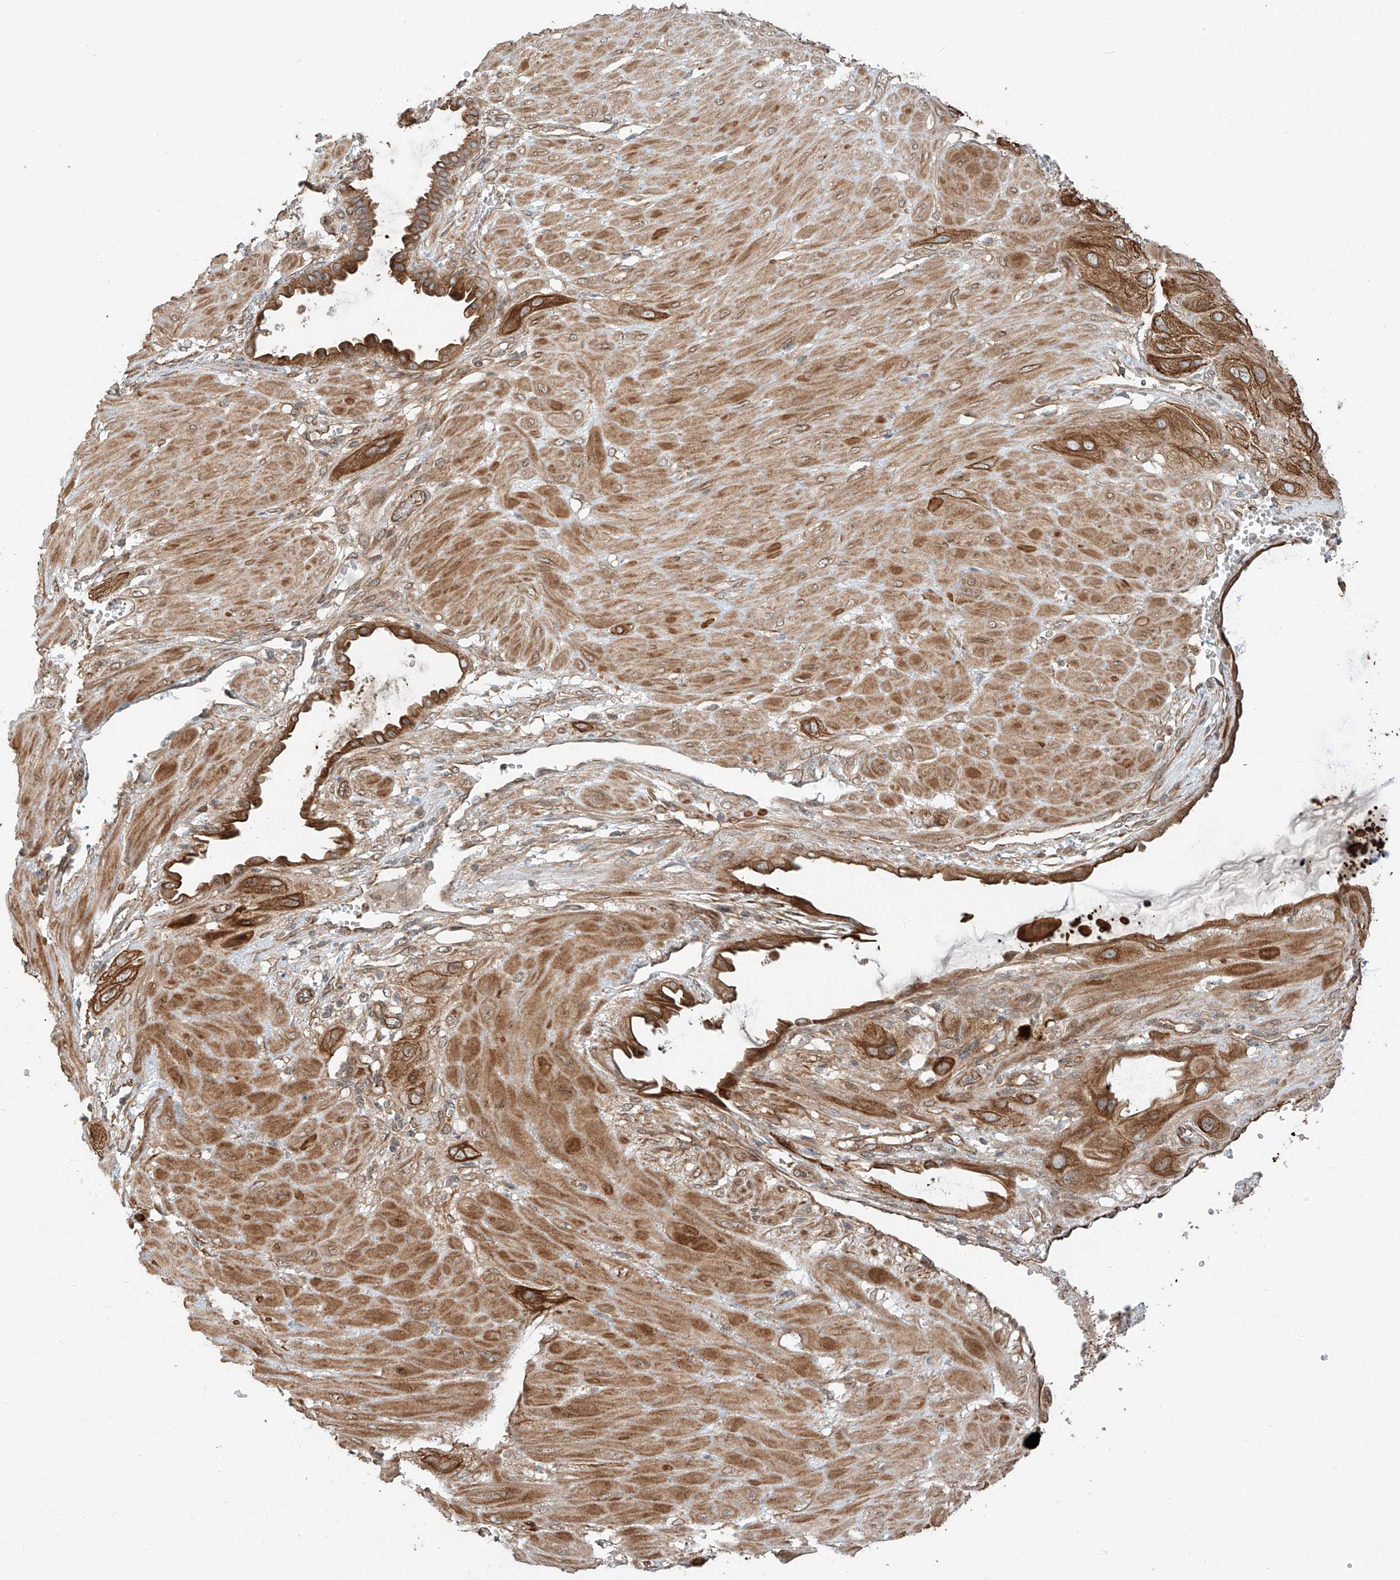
{"staining": {"intensity": "moderate", "quantity": ">75%", "location": "cytoplasmic/membranous"}, "tissue": "cervical cancer", "cell_type": "Tumor cells", "image_type": "cancer", "snomed": [{"axis": "morphology", "description": "Squamous cell carcinoma, NOS"}, {"axis": "topography", "description": "Cervix"}], "caption": "Brown immunohistochemical staining in human cervical cancer shows moderate cytoplasmic/membranous positivity in about >75% of tumor cells.", "gene": "CEP162", "patient": {"sex": "female", "age": 34}}